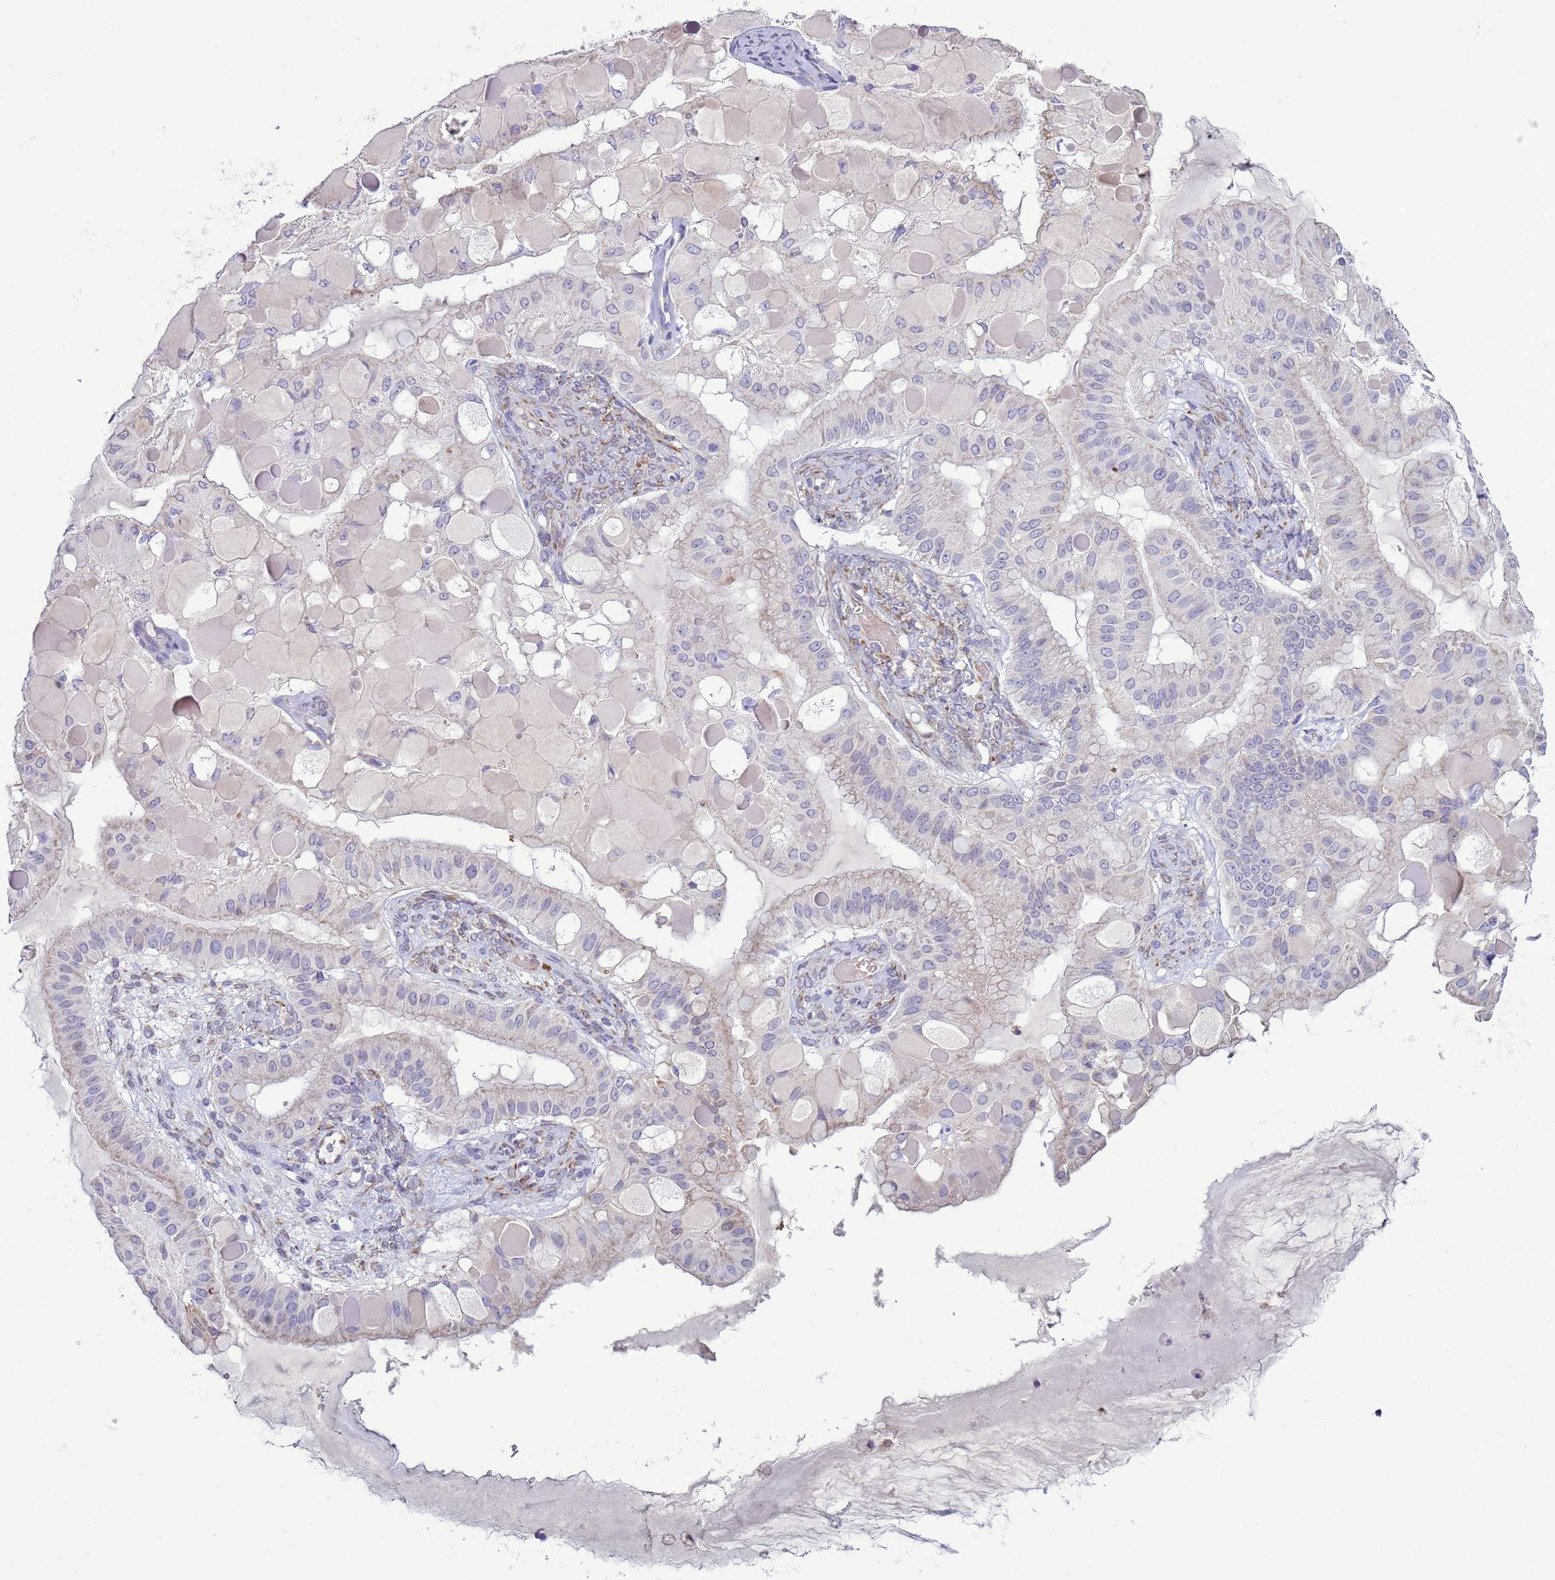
{"staining": {"intensity": "negative", "quantity": "none", "location": "none"}, "tissue": "ovarian cancer", "cell_type": "Tumor cells", "image_type": "cancer", "snomed": [{"axis": "morphology", "description": "Cystadenocarcinoma, mucinous, NOS"}, {"axis": "topography", "description": "Ovary"}], "caption": "Ovarian mucinous cystadenocarcinoma was stained to show a protein in brown. There is no significant expression in tumor cells.", "gene": "ABHD17B", "patient": {"sex": "female", "age": 61}}